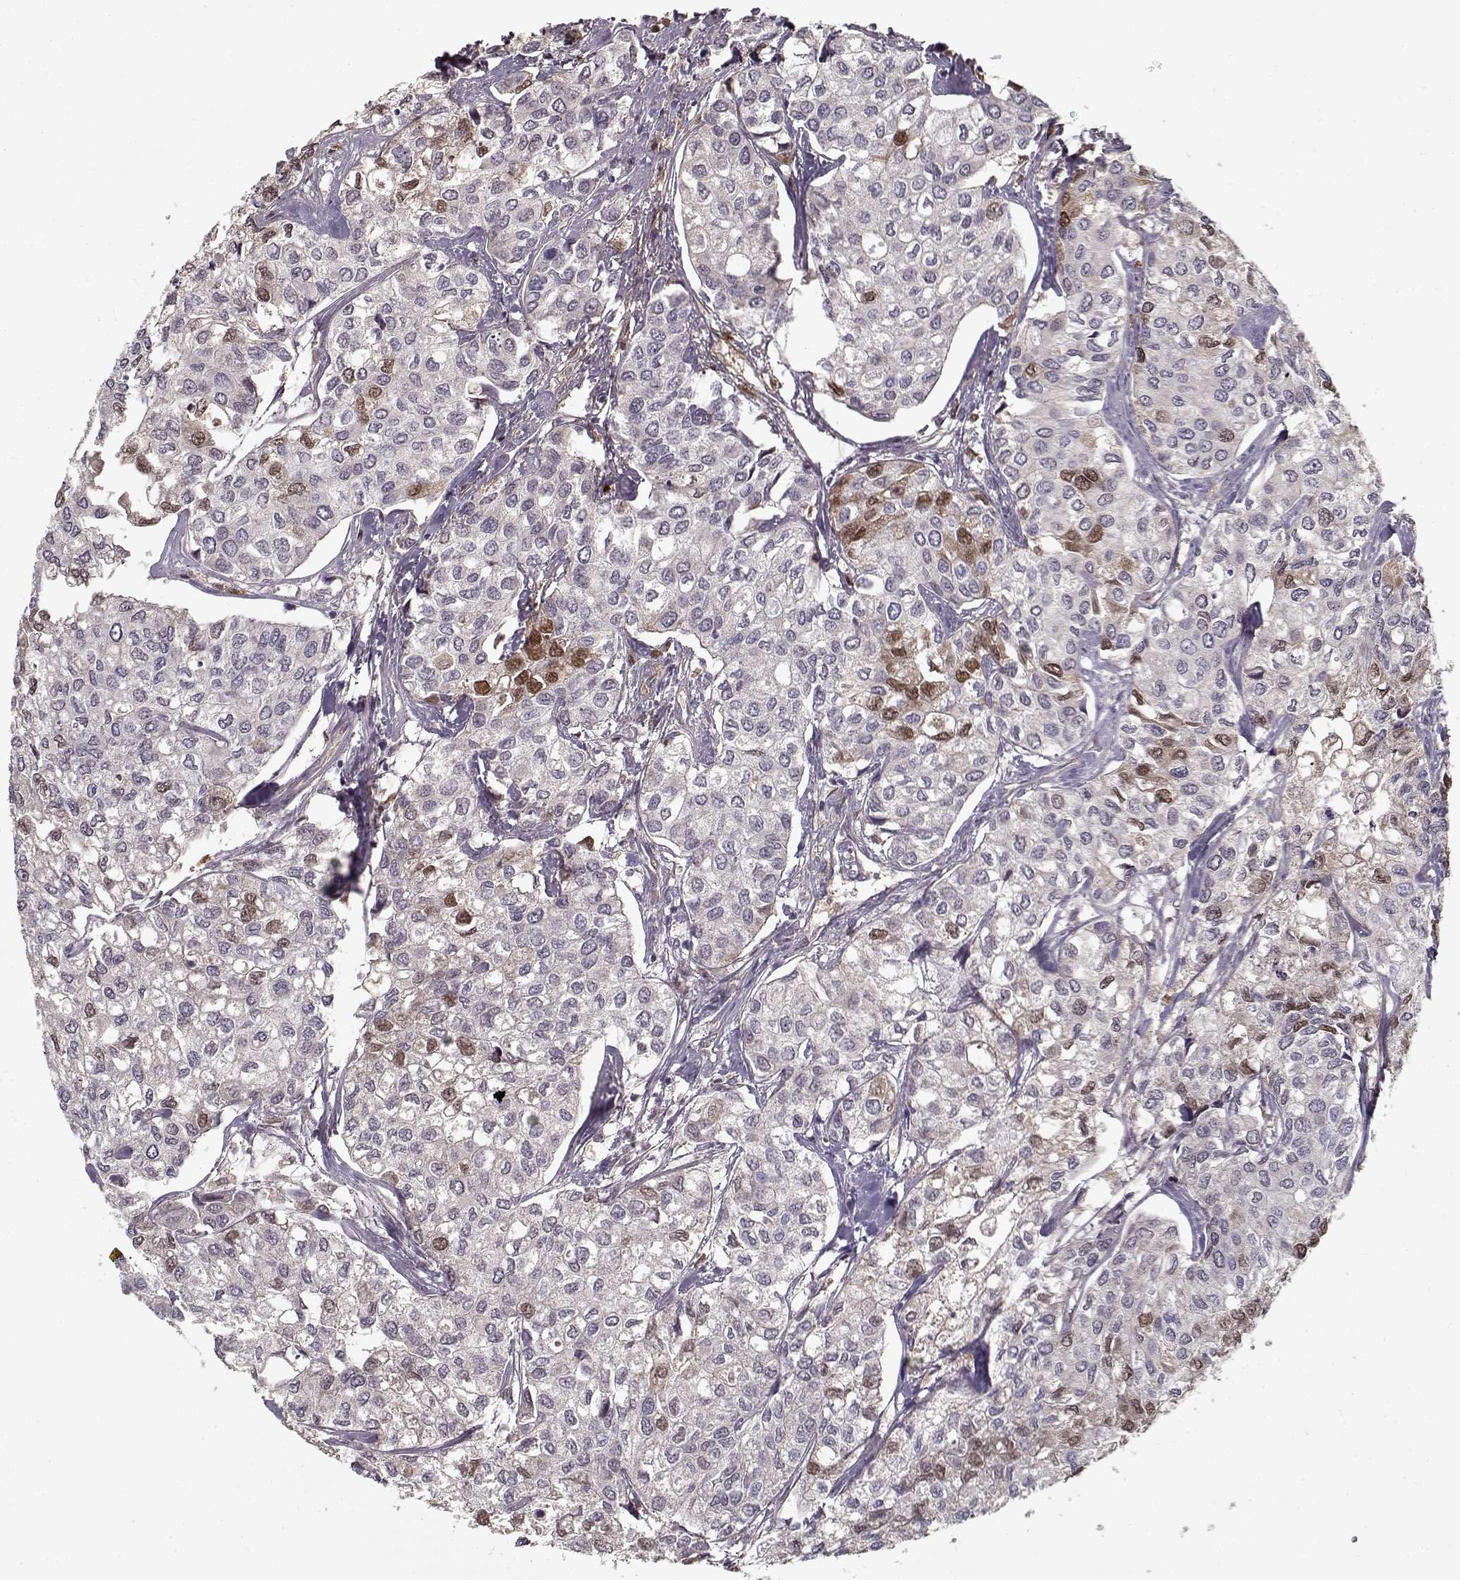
{"staining": {"intensity": "negative", "quantity": "none", "location": "none"}, "tissue": "urothelial cancer", "cell_type": "Tumor cells", "image_type": "cancer", "snomed": [{"axis": "morphology", "description": "Urothelial carcinoma, High grade"}, {"axis": "topography", "description": "Urinary bladder"}], "caption": "DAB (3,3'-diaminobenzidine) immunohistochemical staining of human urothelial cancer demonstrates no significant staining in tumor cells.", "gene": "LAMA2", "patient": {"sex": "male", "age": 73}}